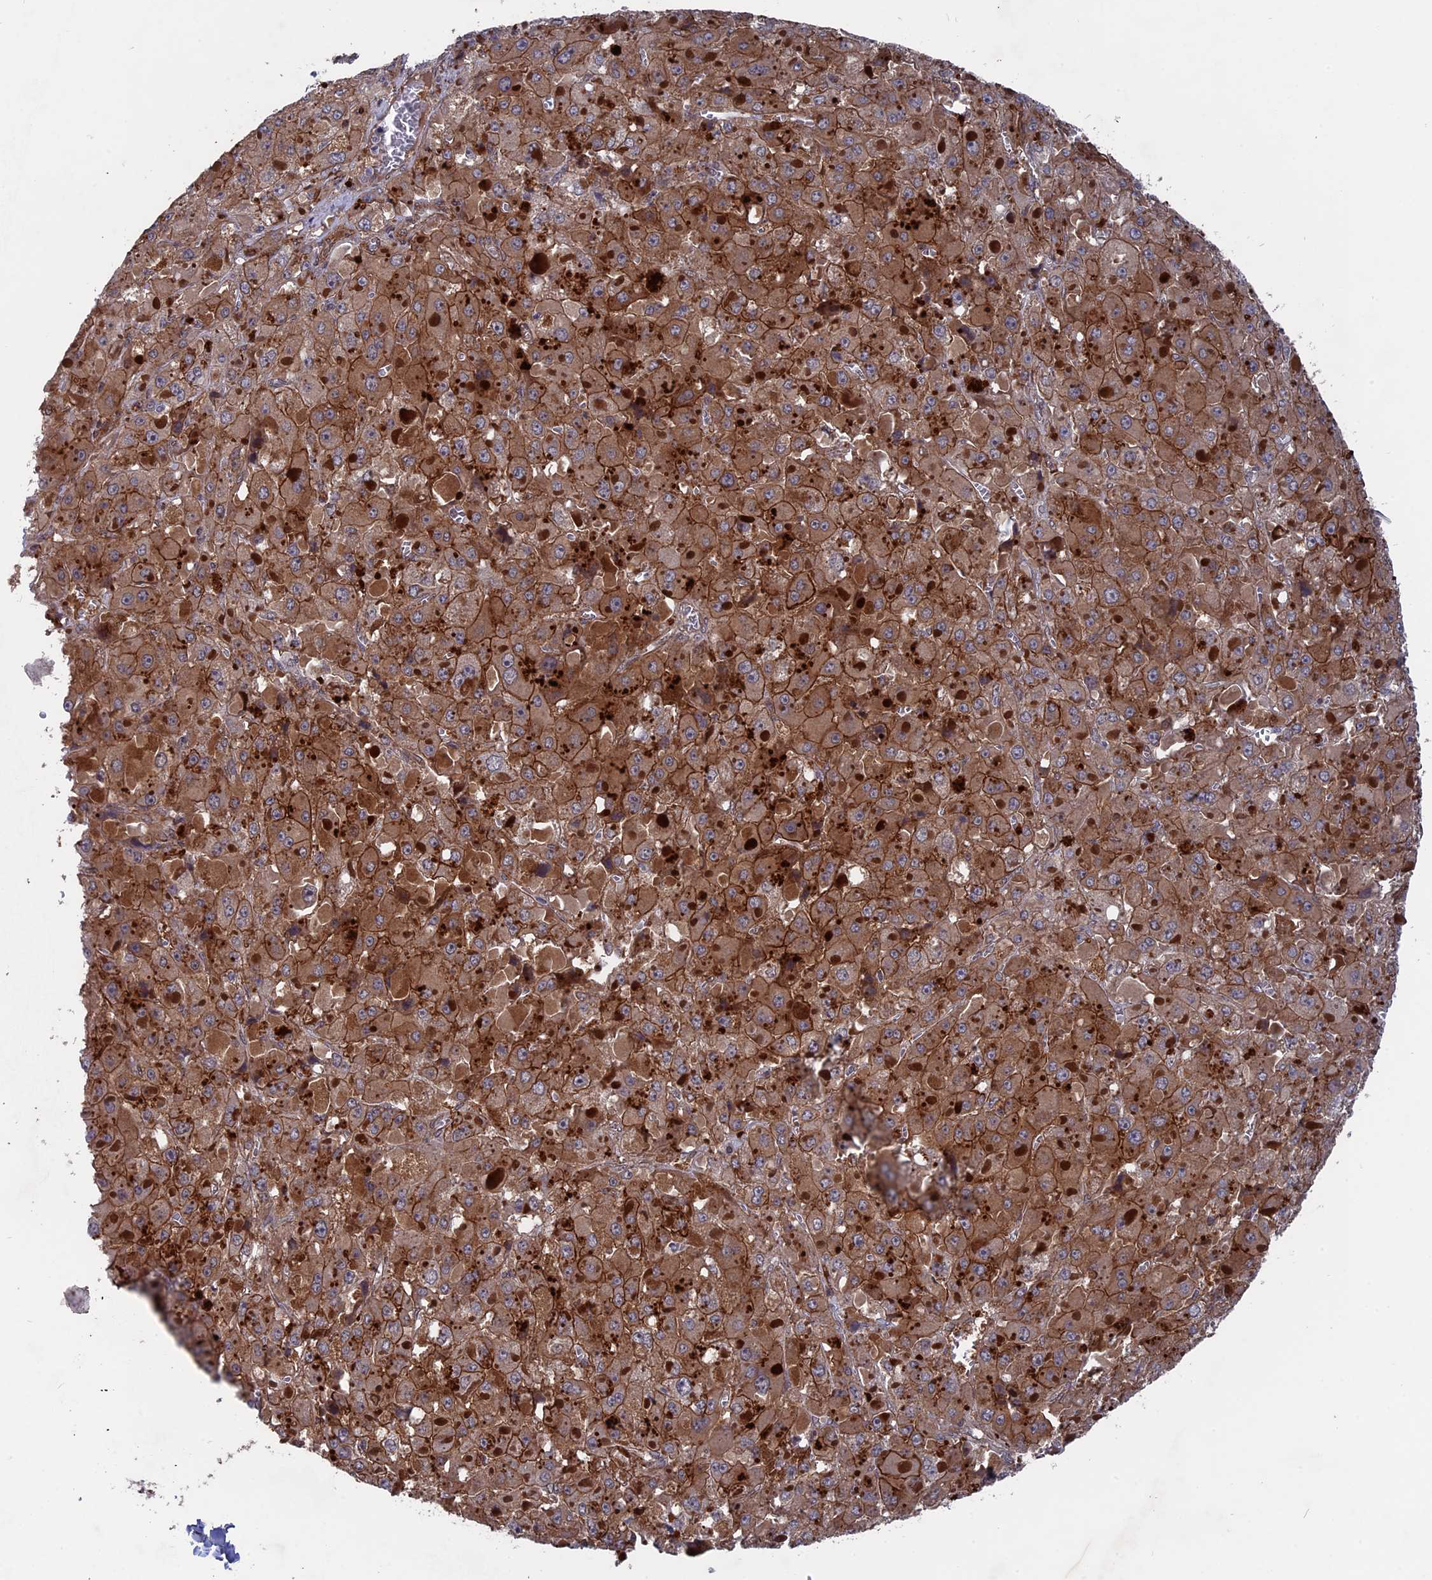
{"staining": {"intensity": "moderate", "quantity": "25%-75%", "location": "cytoplasmic/membranous"}, "tissue": "liver cancer", "cell_type": "Tumor cells", "image_type": "cancer", "snomed": [{"axis": "morphology", "description": "Carcinoma, Hepatocellular, NOS"}, {"axis": "topography", "description": "Liver"}], "caption": "Immunohistochemical staining of liver cancer (hepatocellular carcinoma) displays medium levels of moderate cytoplasmic/membranous protein positivity in about 25%-75% of tumor cells. The staining is performed using DAB brown chromogen to label protein expression. The nuclei are counter-stained blue using hematoxylin.", "gene": "NOSIP", "patient": {"sex": "female", "age": 73}}